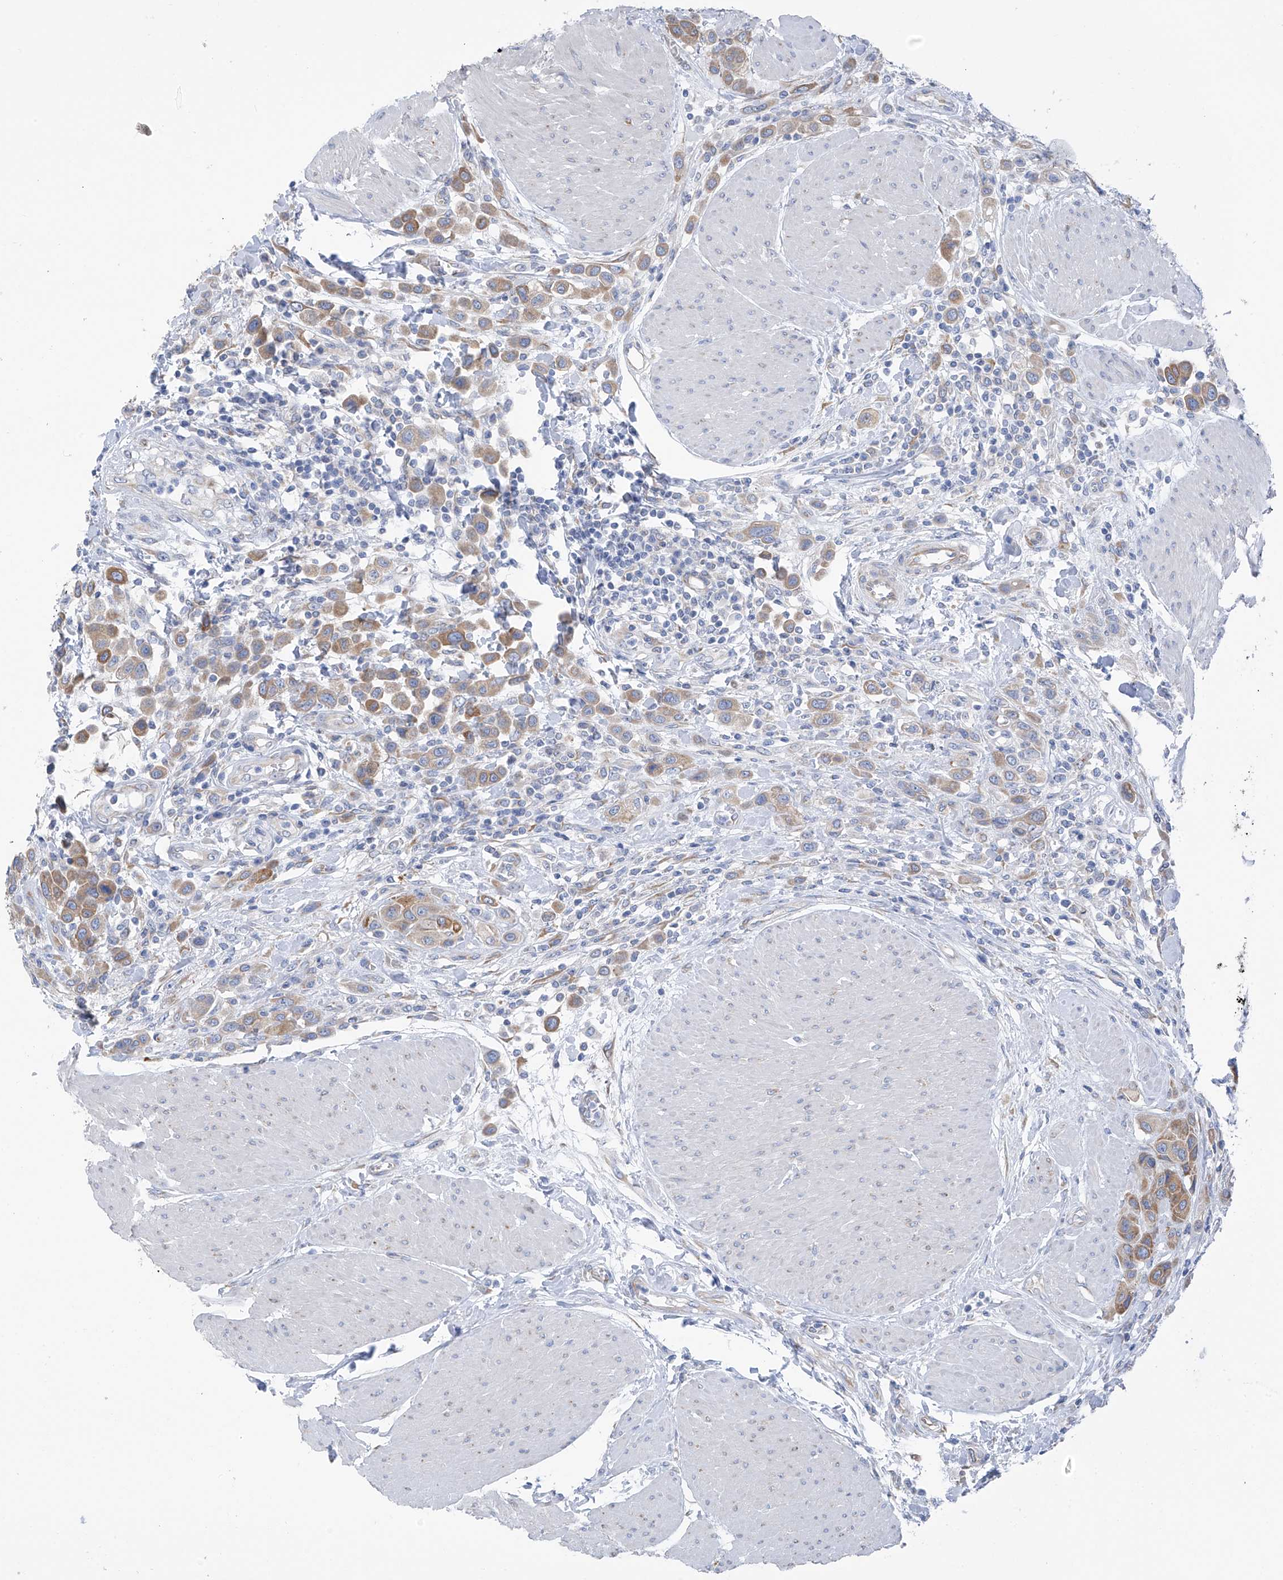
{"staining": {"intensity": "moderate", "quantity": ">75%", "location": "cytoplasmic/membranous"}, "tissue": "urothelial cancer", "cell_type": "Tumor cells", "image_type": "cancer", "snomed": [{"axis": "morphology", "description": "Urothelial carcinoma, High grade"}, {"axis": "topography", "description": "Urinary bladder"}], "caption": "Immunohistochemistry (IHC) of urothelial cancer demonstrates medium levels of moderate cytoplasmic/membranous expression in approximately >75% of tumor cells. (DAB IHC, brown staining for protein, blue staining for nuclei).", "gene": "RCN2", "patient": {"sex": "male", "age": 50}}